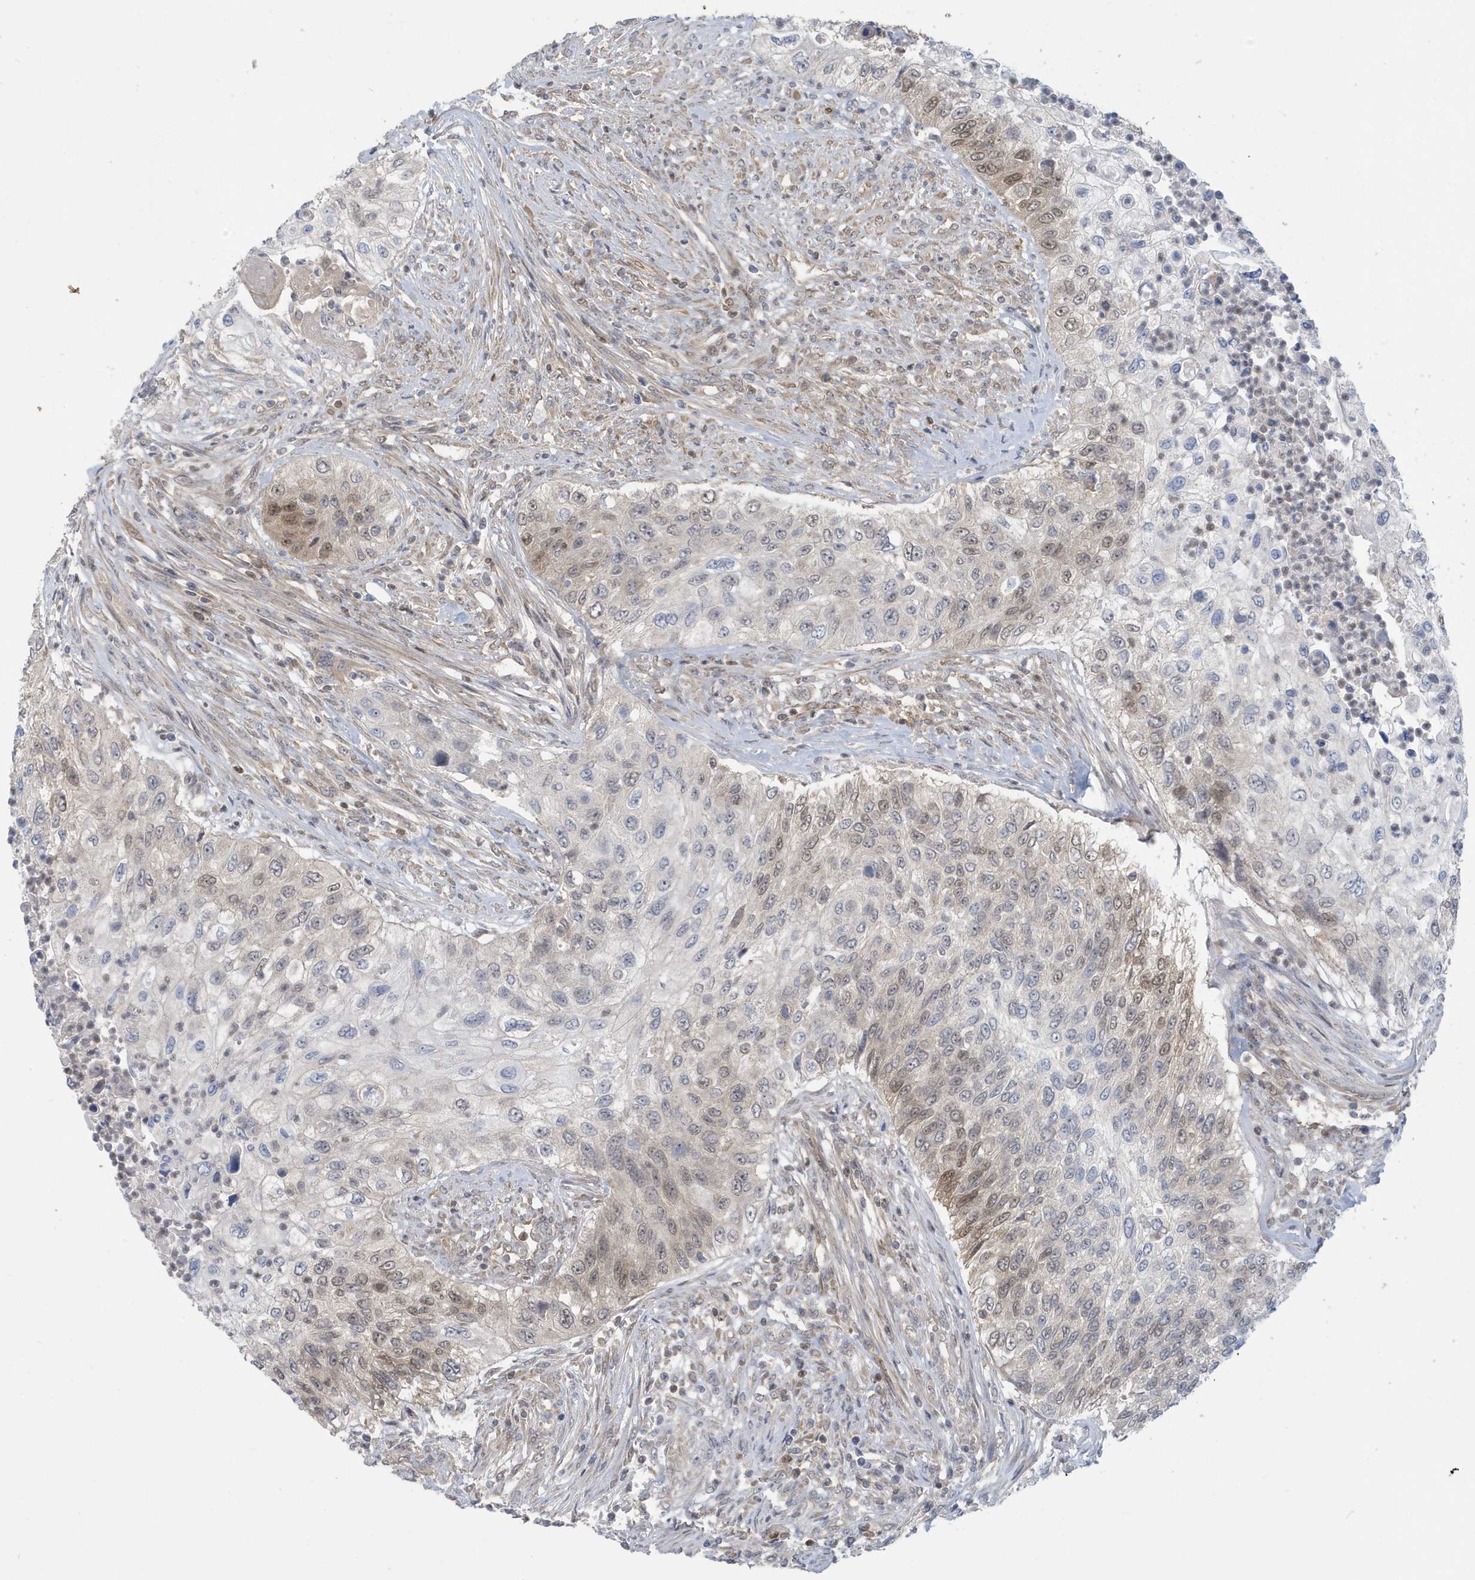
{"staining": {"intensity": "moderate", "quantity": "25%-75%", "location": "nuclear"}, "tissue": "urothelial cancer", "cell_type": "Tumor cells", "image_type": "cancer", "snomed": [{"axis": "morphology", "description": "Urothelial carcinoma, High grade"}, {"axis": "topography", "description": "Urinary bladder"}], "caption": "A histopathology image showing moderate nuclear staining in about 25%-75% of tumor cells in urothelial carcinoma (high-grade), as visualized by brown immunohistochemical staining.", "gene": "NCOA7", "patient": {"sex": "female", "age": 60}}